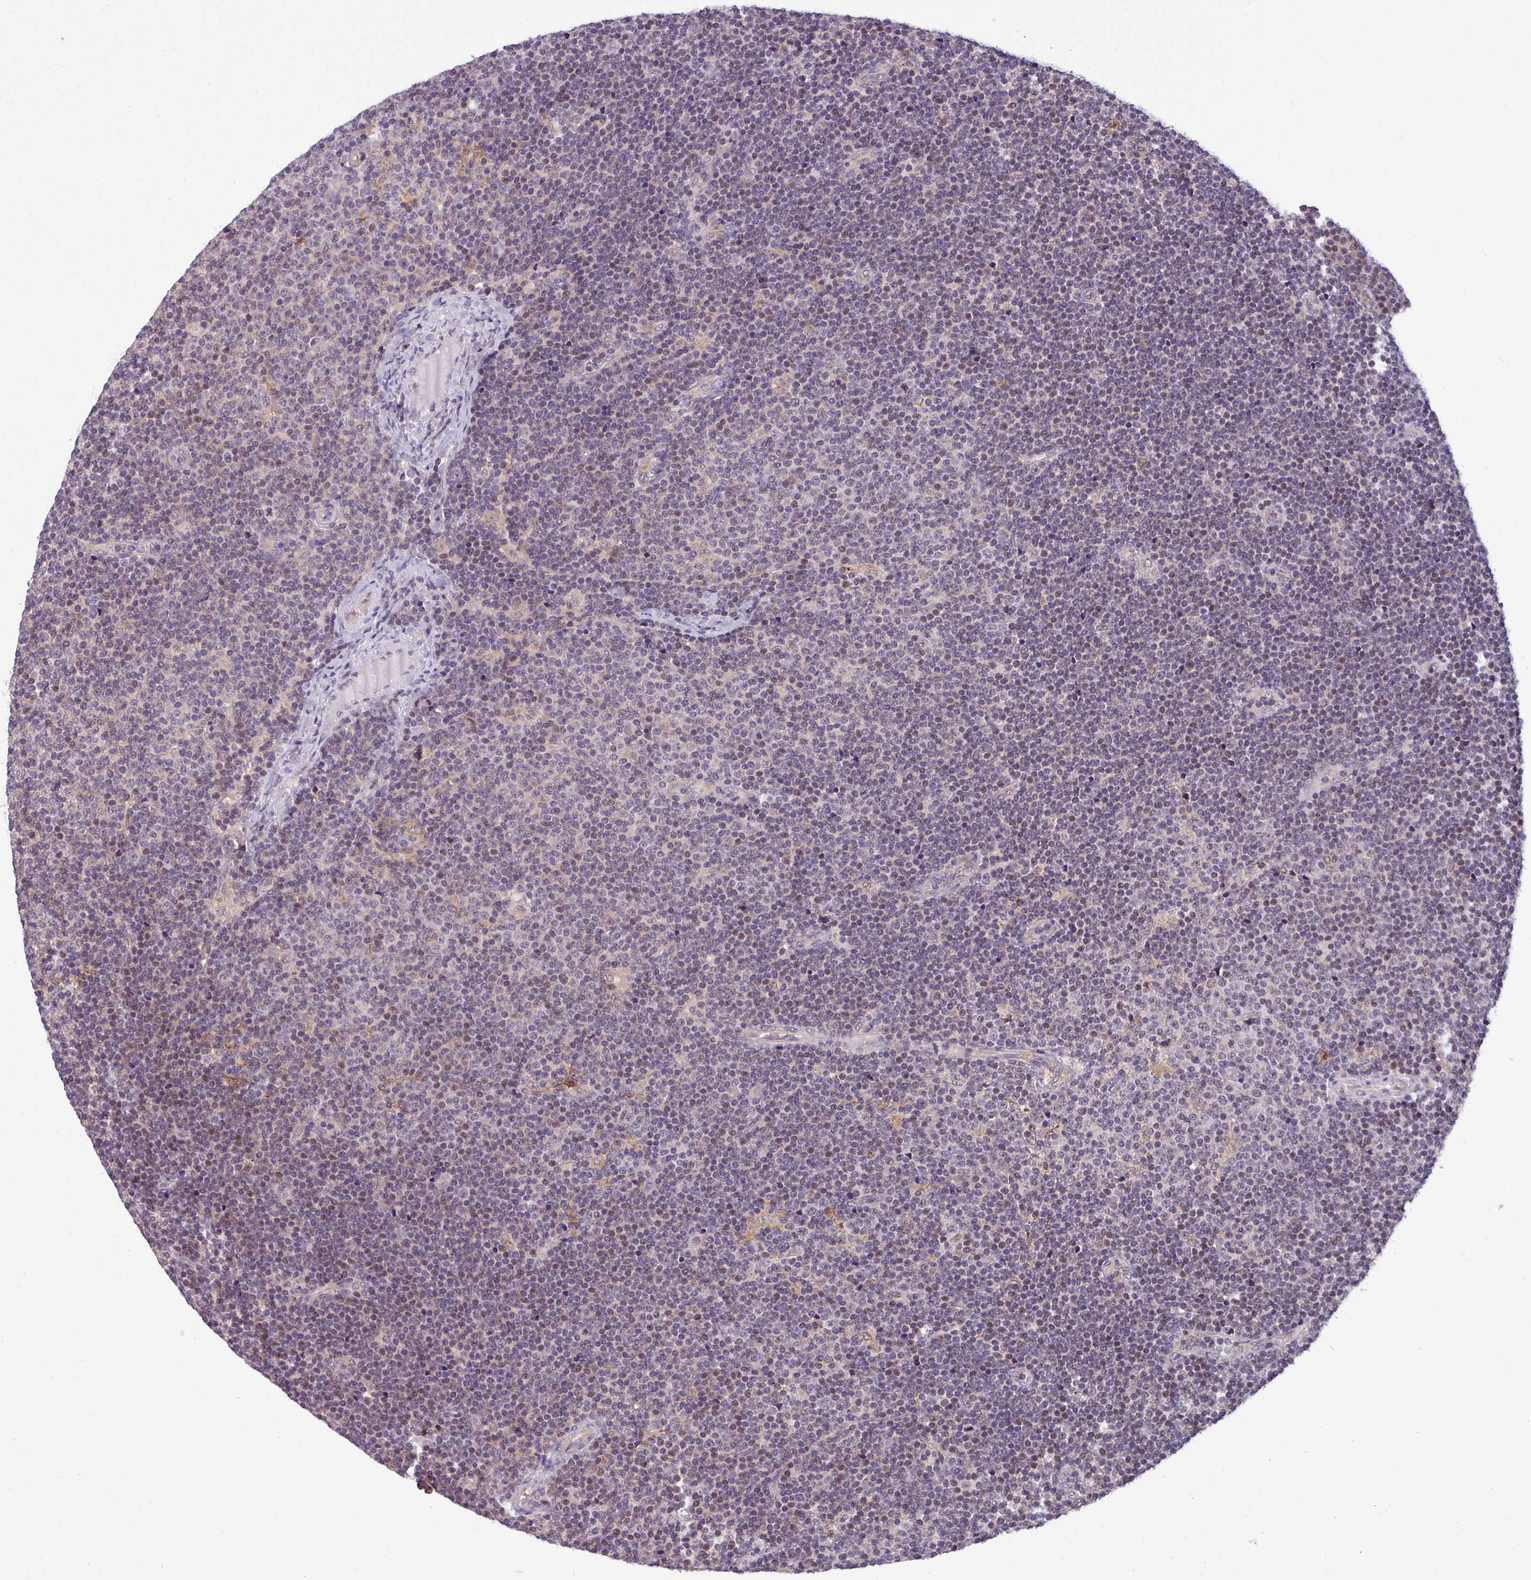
{"staining": {"intensity": "weak", "quantity": "<25%", "location": "nuclear"}, "tissue": "lymphoma", "cell_type": "Tumor cells", "image_type": "cancer", "snomed": [{"axis": "morphology", "description": "Malignant lymphoma, non-Hodgkin's type, Low grade"}, {"axis": "topography", "description": "Lymph node"}], "caption": "A high-resolution micrograph shows immunohistochemistry staining of lymphoma, which shows no significant positivity in tumor cells.", "gene": "NPFFR1", "patient": {"sex": "male", "age": 48}}